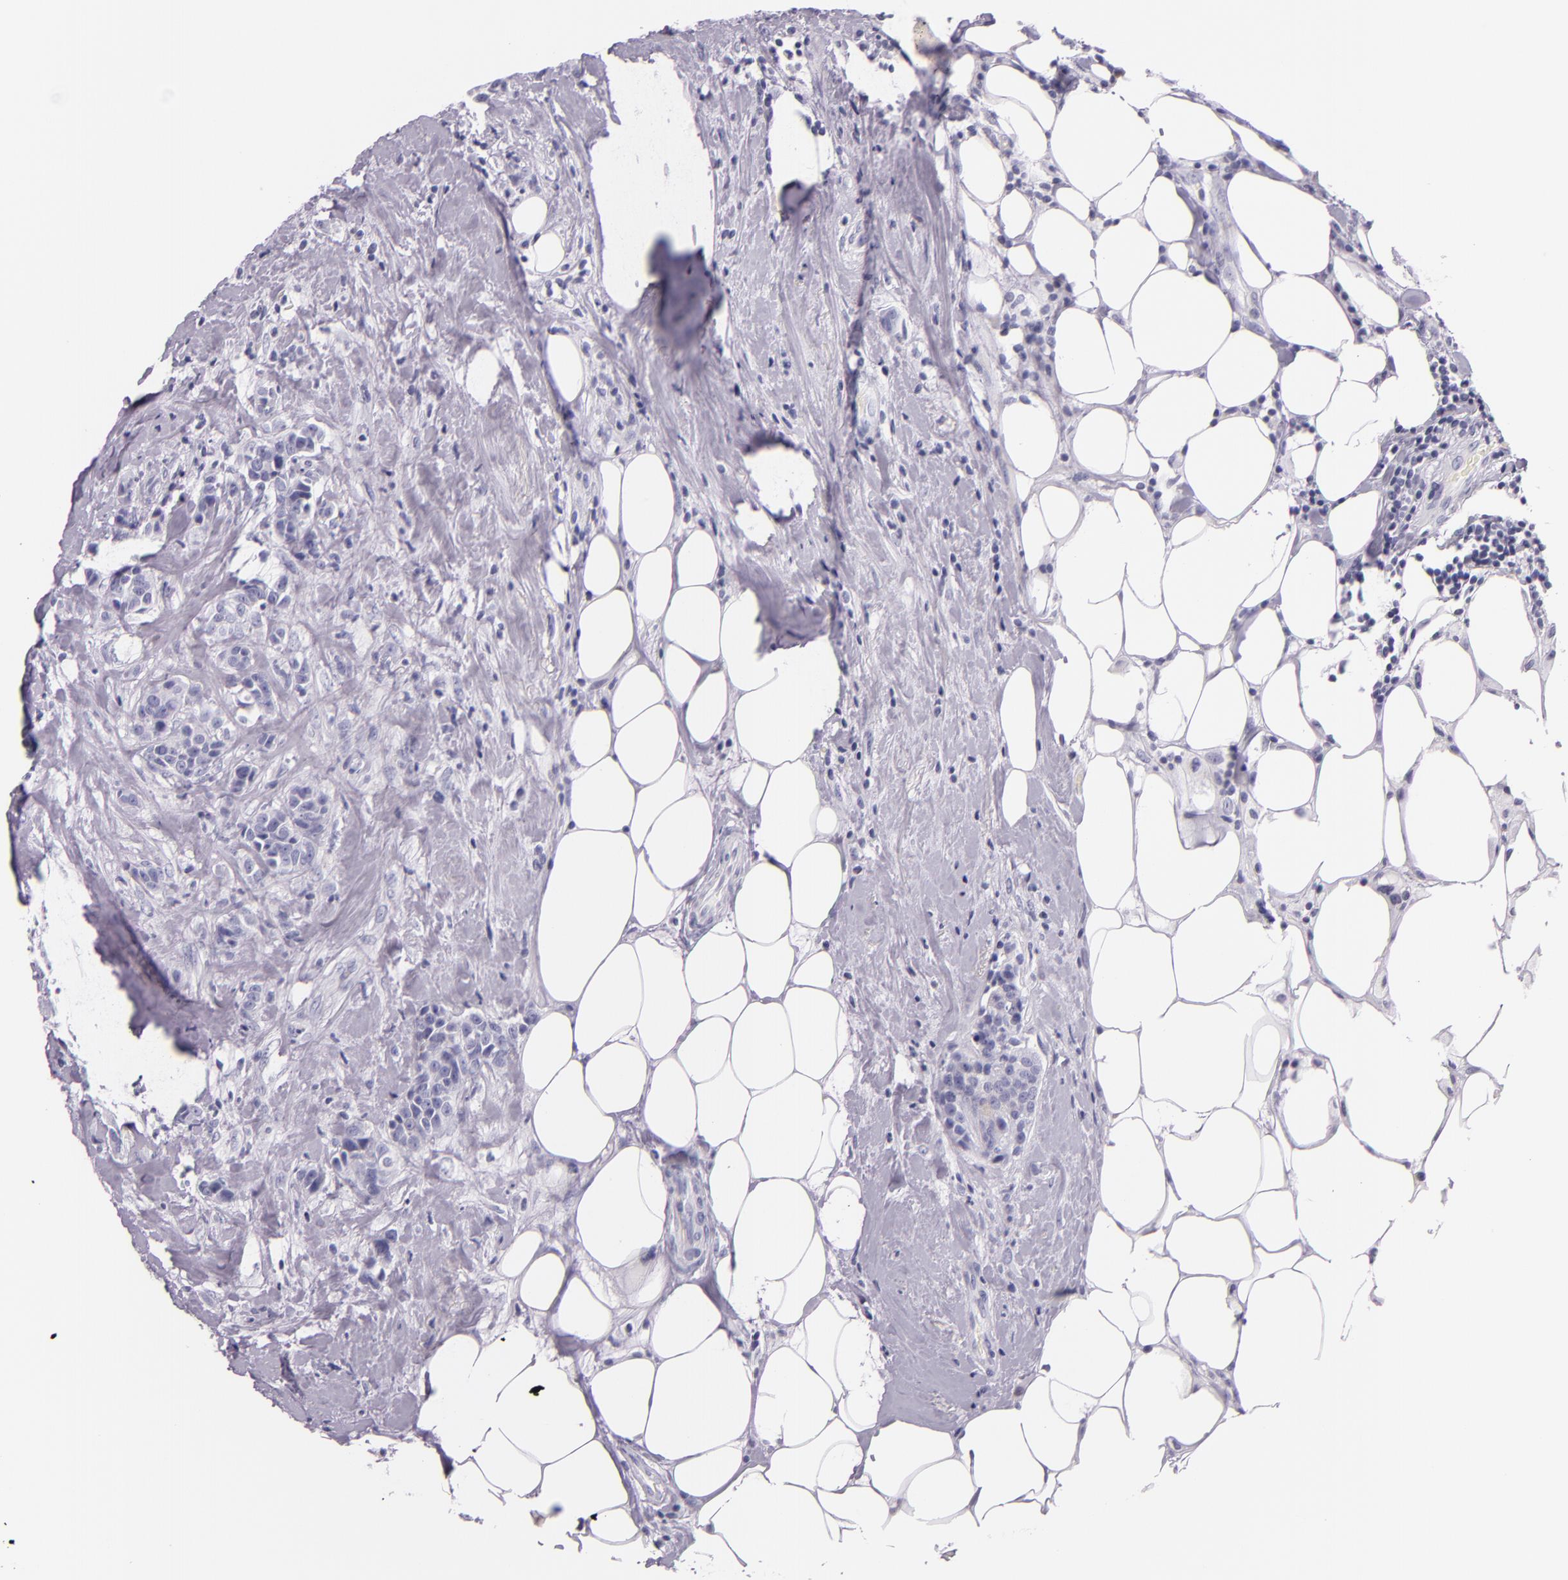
{"staining": {"intensity": "negative", "quantity": "none", "location": "none"}, "tissue": "breast cancer", "cell_type": "Tumor cells", "image_type": "cancer", "snomed": [{"axis": "morphology", "description": "Duct carcinoma"}, {"axis": "topography", "description": "Breast"}], "caption": "Tumor cells show no significant protein expression in breast cancer (intraductal carcinoma).", "gene": "HSP90AA1", "patient": {"sex": "female", "age": 45}}